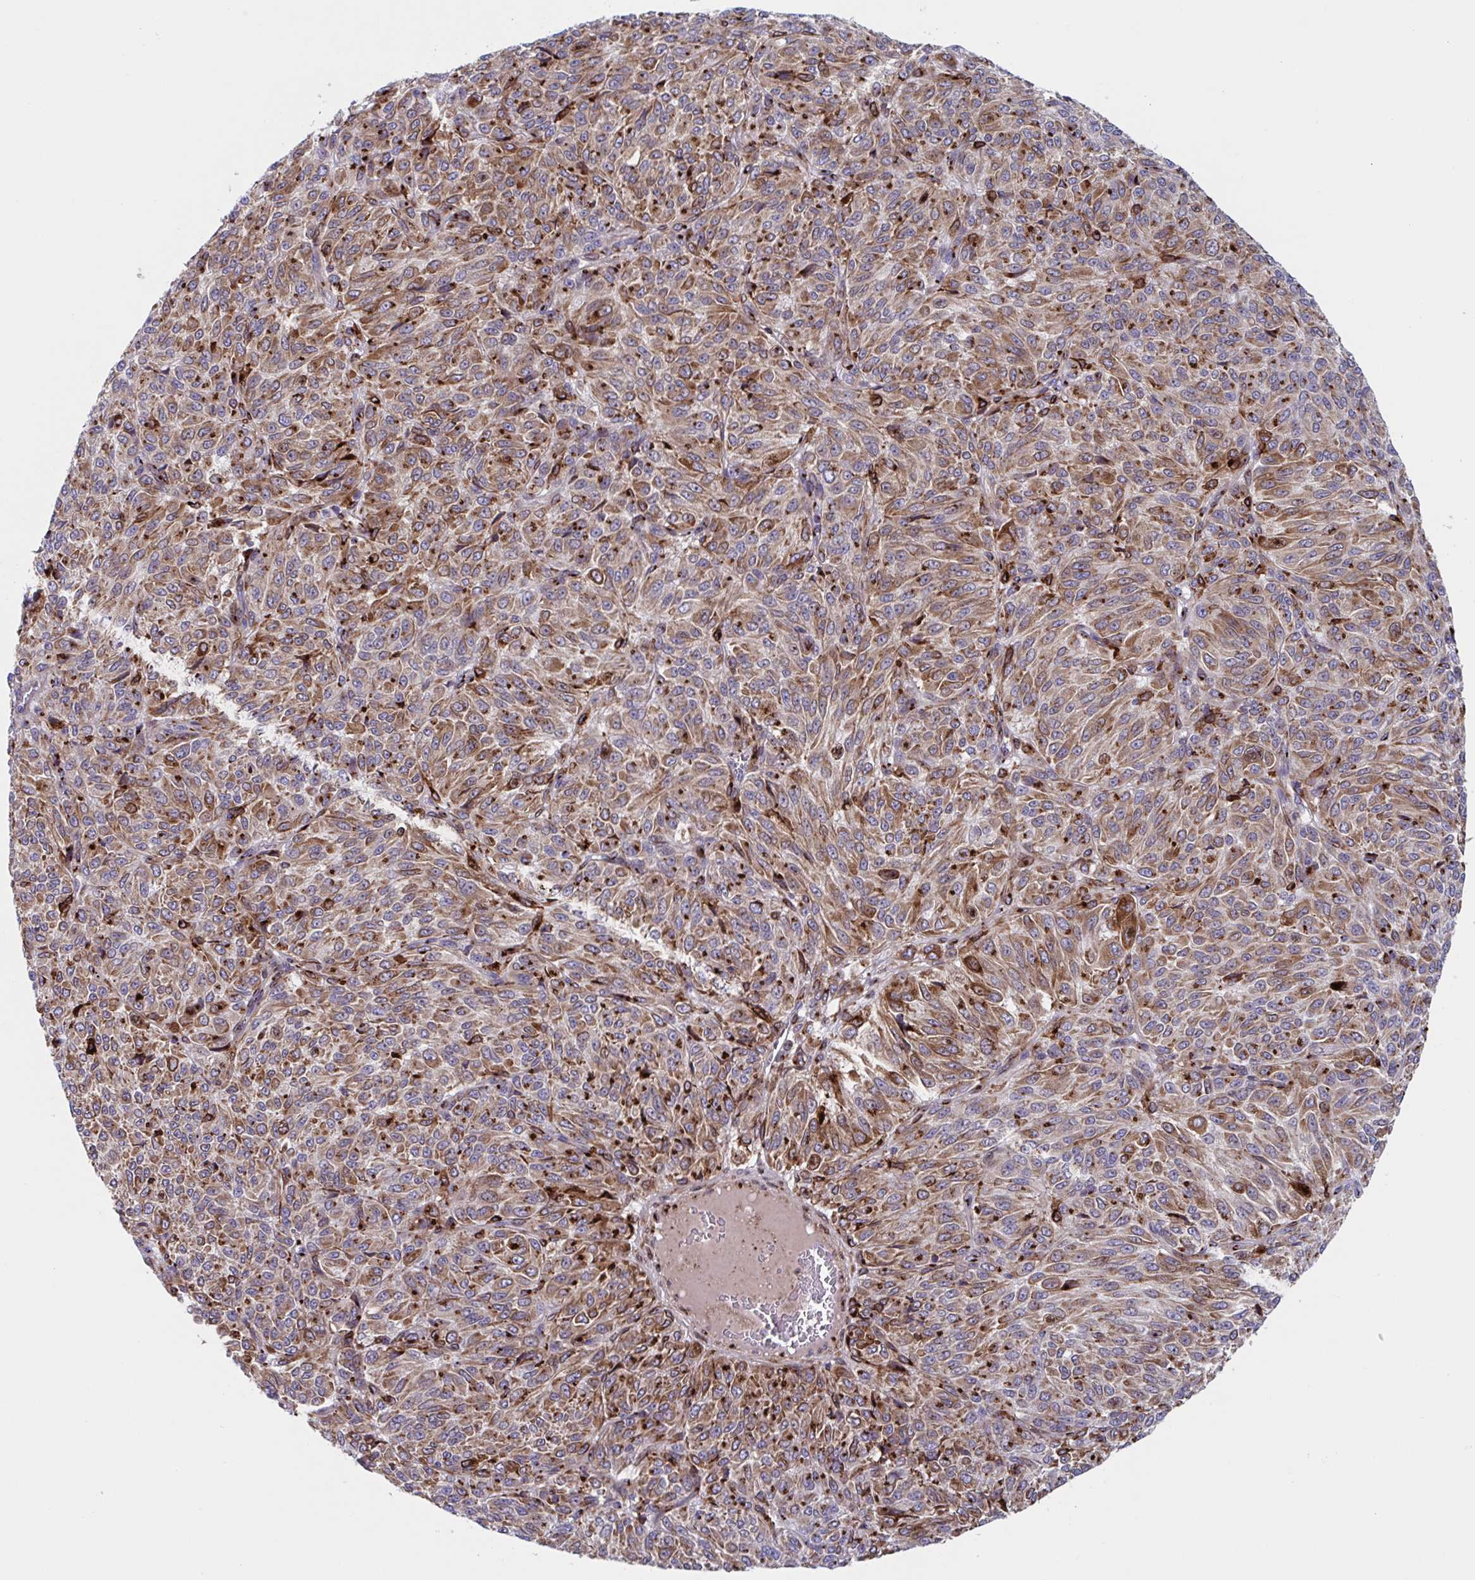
{"staining": {"intensity": "moderate", "quantity": ">75%", "location": "cytoplasmic/membranous"}, "tissue": "melanoma", "cell_type": "Tumor cells", "image_type": "cancer", "snomed": [{"axis": "morphology", "description": "Malignant melanoma, Metastatic site"}, {"axis": "topography", "description": "Brain"}], "caption": "Melanoma stained with a brown dye displays moderate cytoplasmic/membranous positive positivity in approximately >75% of tumor cells.", "gene": "RFK", "patient": {"sex": "female", "age": 56}}